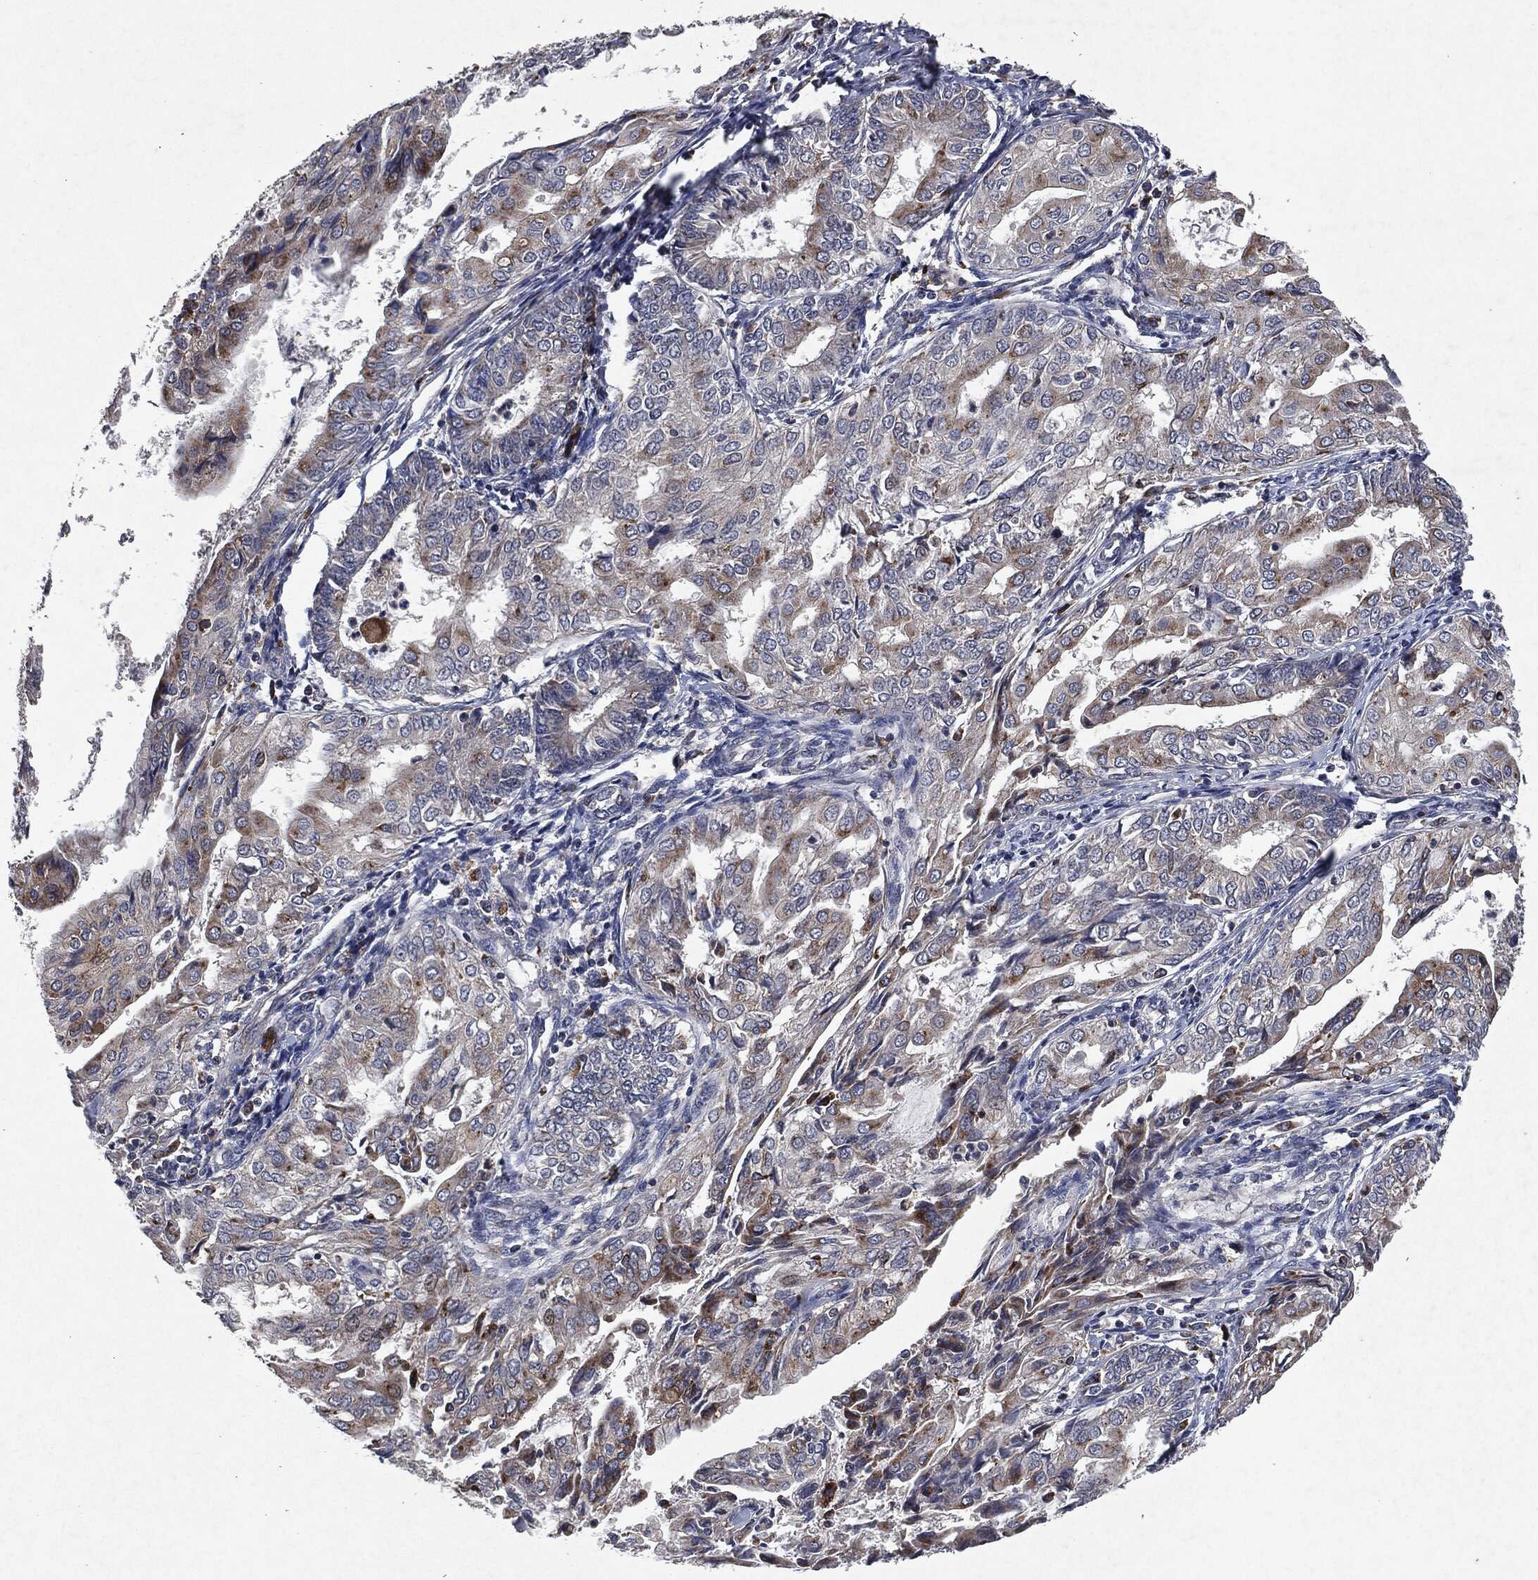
{"staining": {"intensity": "moderate", "quantity": "<25%", "location": "cytoplasmic/membranous"}, "tissue": "endometrial cancer", "cell_type": "Tumor cells", "image_type": "cancer", "snomed": [{"axis": "morphology", "description": "Adenocarcinoma, NOS"}, {"axis": "topography", "description": "Endometrium"}], "caption": "Endometrial adenocarcinoma tissue shows moderate cytoplasmic/membranous positivity in about <25% of tumor cells, visualized by immunohistochemistry.", "gene": "SLC31A2", "patient": {"sex": "female", "age": 68}}